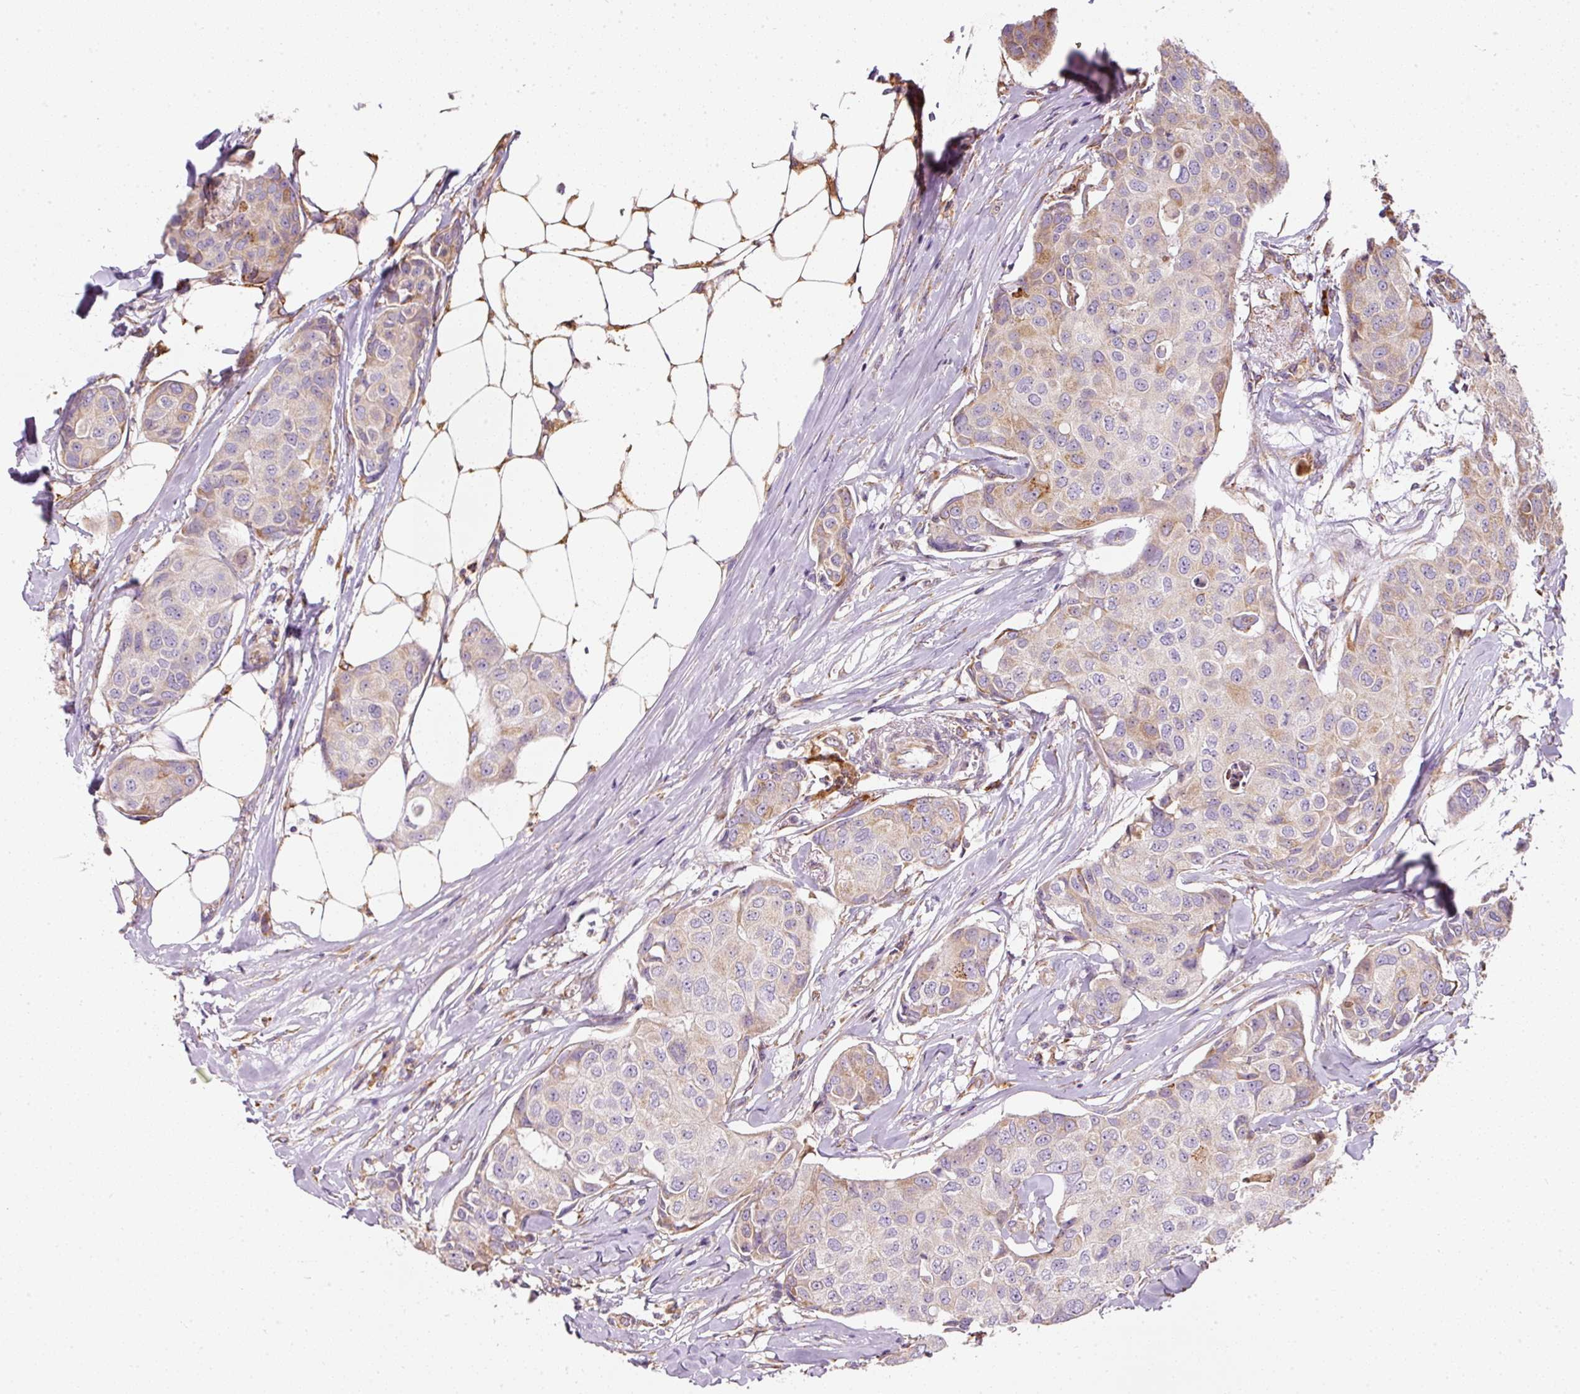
{"staining": {"intensity": "weak", "quantity": "25%-75%", "location": "cytoplasmic/membranous"}, "tissue": "breast cancer", "cell_type": "Tumor cells", "image_type": "cancer", "snomed": [{"axis": "morphology", "description": "Duct carcinoma"}, {"axis": "topography", "description": "Breast"}], "caption": "Immunohistochemistry (IHC) histopathology image of neoplastic tissue: intraductal carcinoma (breast) stained using immunohistochemistry (IHC) shows low levels of weak protein expression localized specifically in the cytoplasmic/membranous of tumor cells, appearing as a cytoplasmic/membranous brown color.", "gene": "MORN4", "patient": {"sex": "female", "age": 80}}